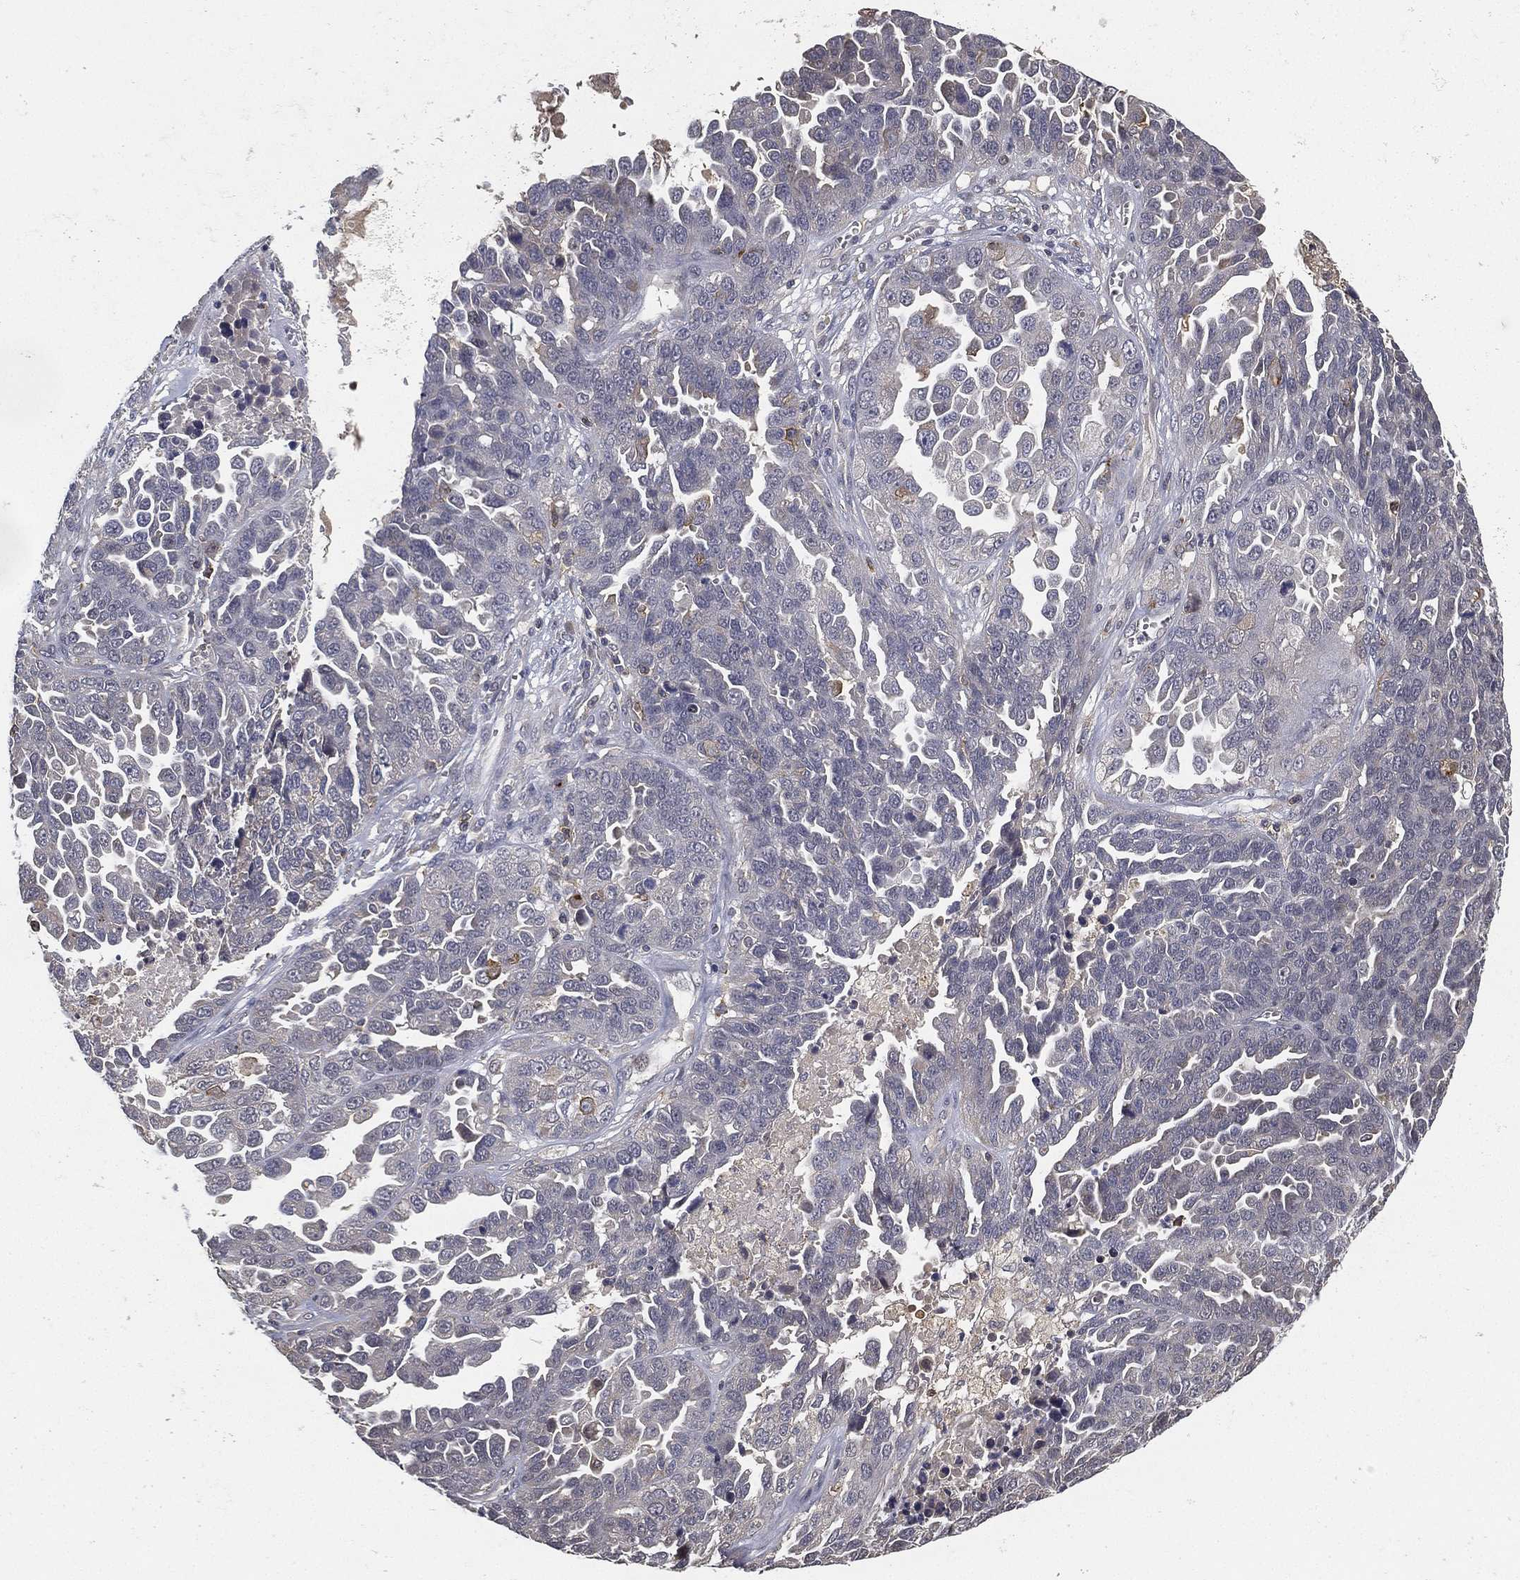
{"staining": {"intensity": "negative", "quantity": "none", "location": "none"}, "tissue": "ovarian cancer", "cell_type": "Tumor cells", "image_type": "cancer", "snomed": [{"axis": "morphology", "description": "Cystadenocarcinoma, serous, NOS"}, {"axis": "topography", "description": "Ovary"}], "caption": "The photomicrograph demonstrates no significant staining in tumor cells of serous cystadenocarcinoma (ovarian).", "gene": "CFAP251", "patient": {"sex": "female", "age": 87}}